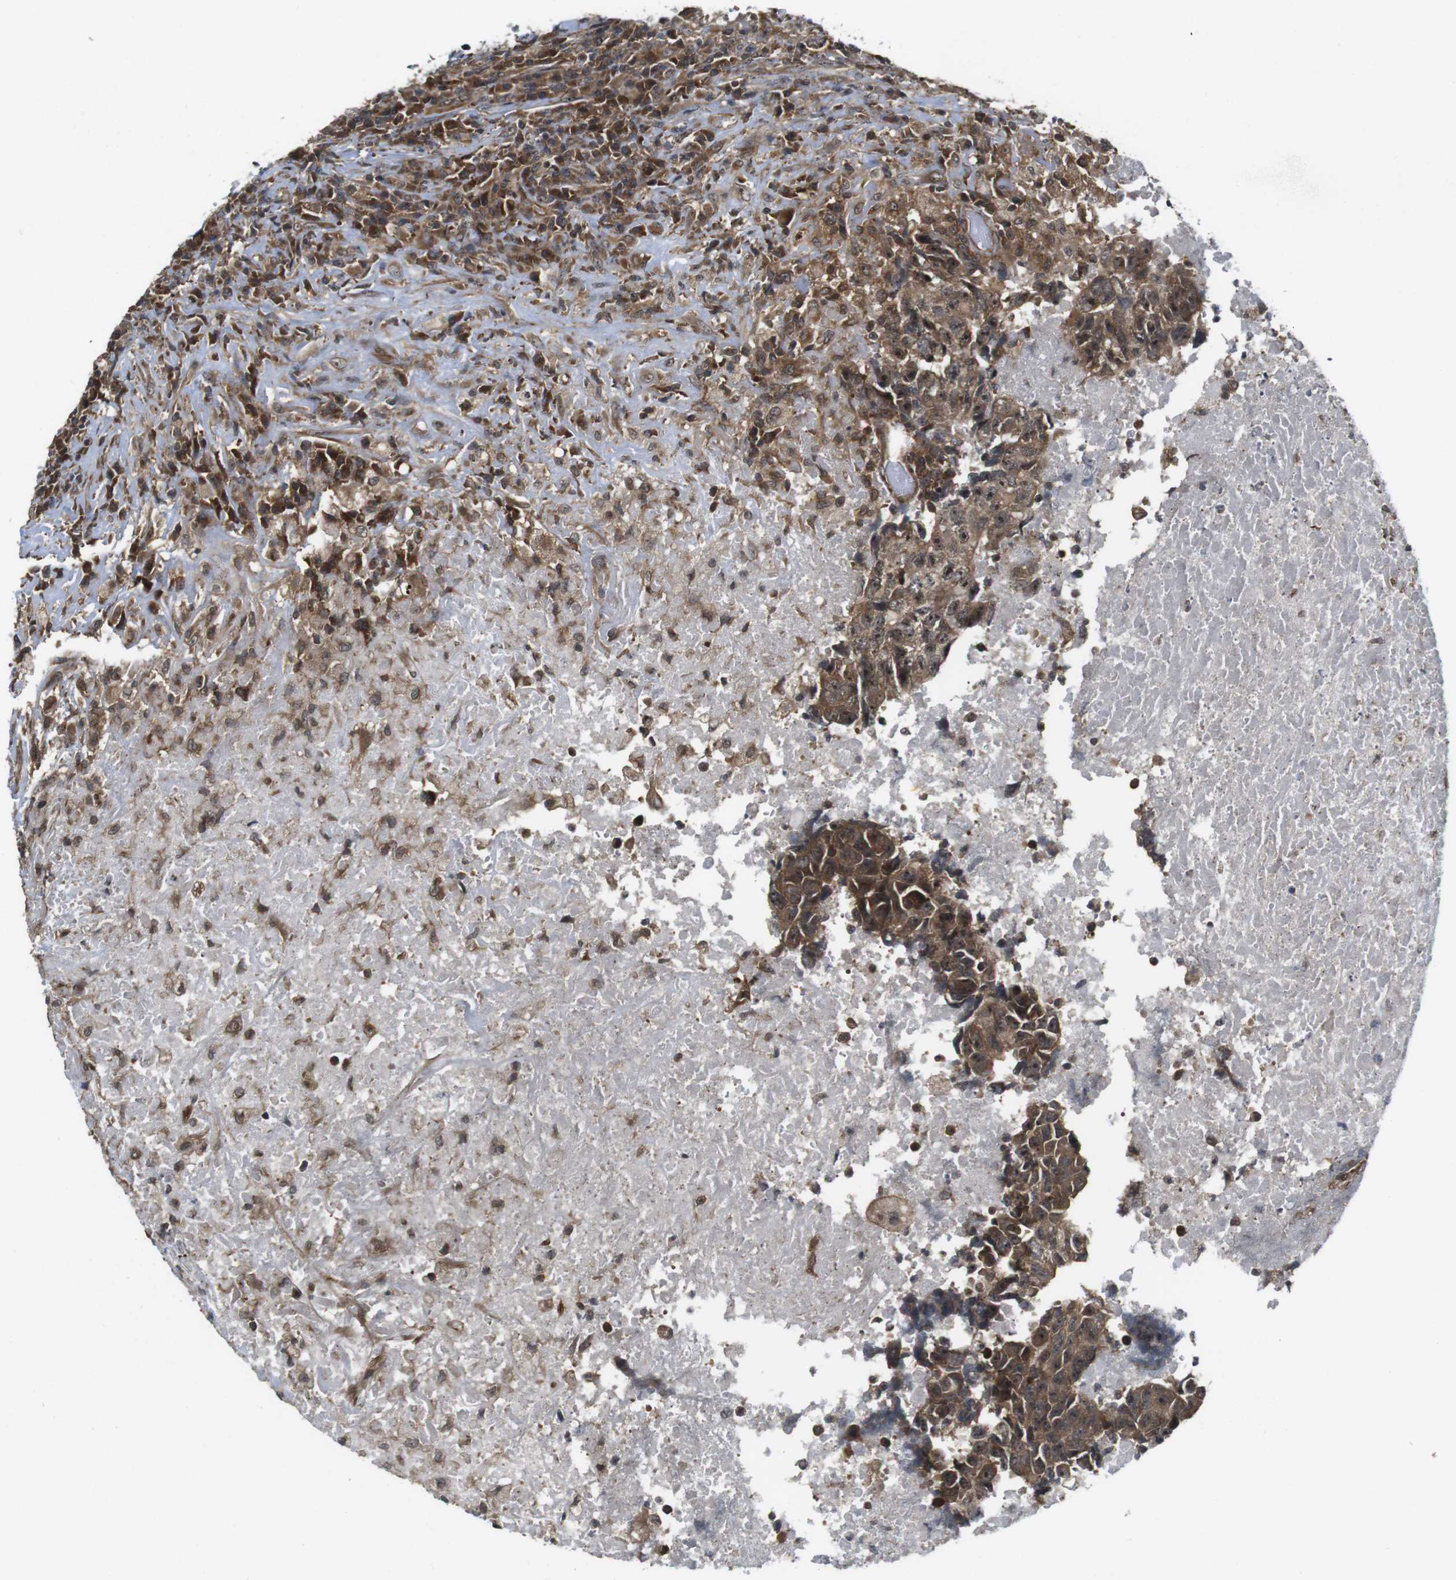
{"staining": {"intensity": "strong", "quantity": "25%-75%", "location": "cytoplasmic/membranous,nuclear"}, "tissue": "testis cancer", "cell_type": "Tumor cells", "image_type": "cancer", "snomed": [{"axis": "morphology", "description": "Necrosis, NOS"}, {"axis": "morphology", "description": "Carcinoma, Embryonal, NOS"}, {"axis": "topography", "description": "Testis"}], "caption": "Tumor cells show strong cytoplasmic/membranous and nuclear staining in about 25%-75% of cells in testis cancer (embryonal carcinoma).", "gene": "CC2D1A", "patient": {"sex": "male", "age": 19}}